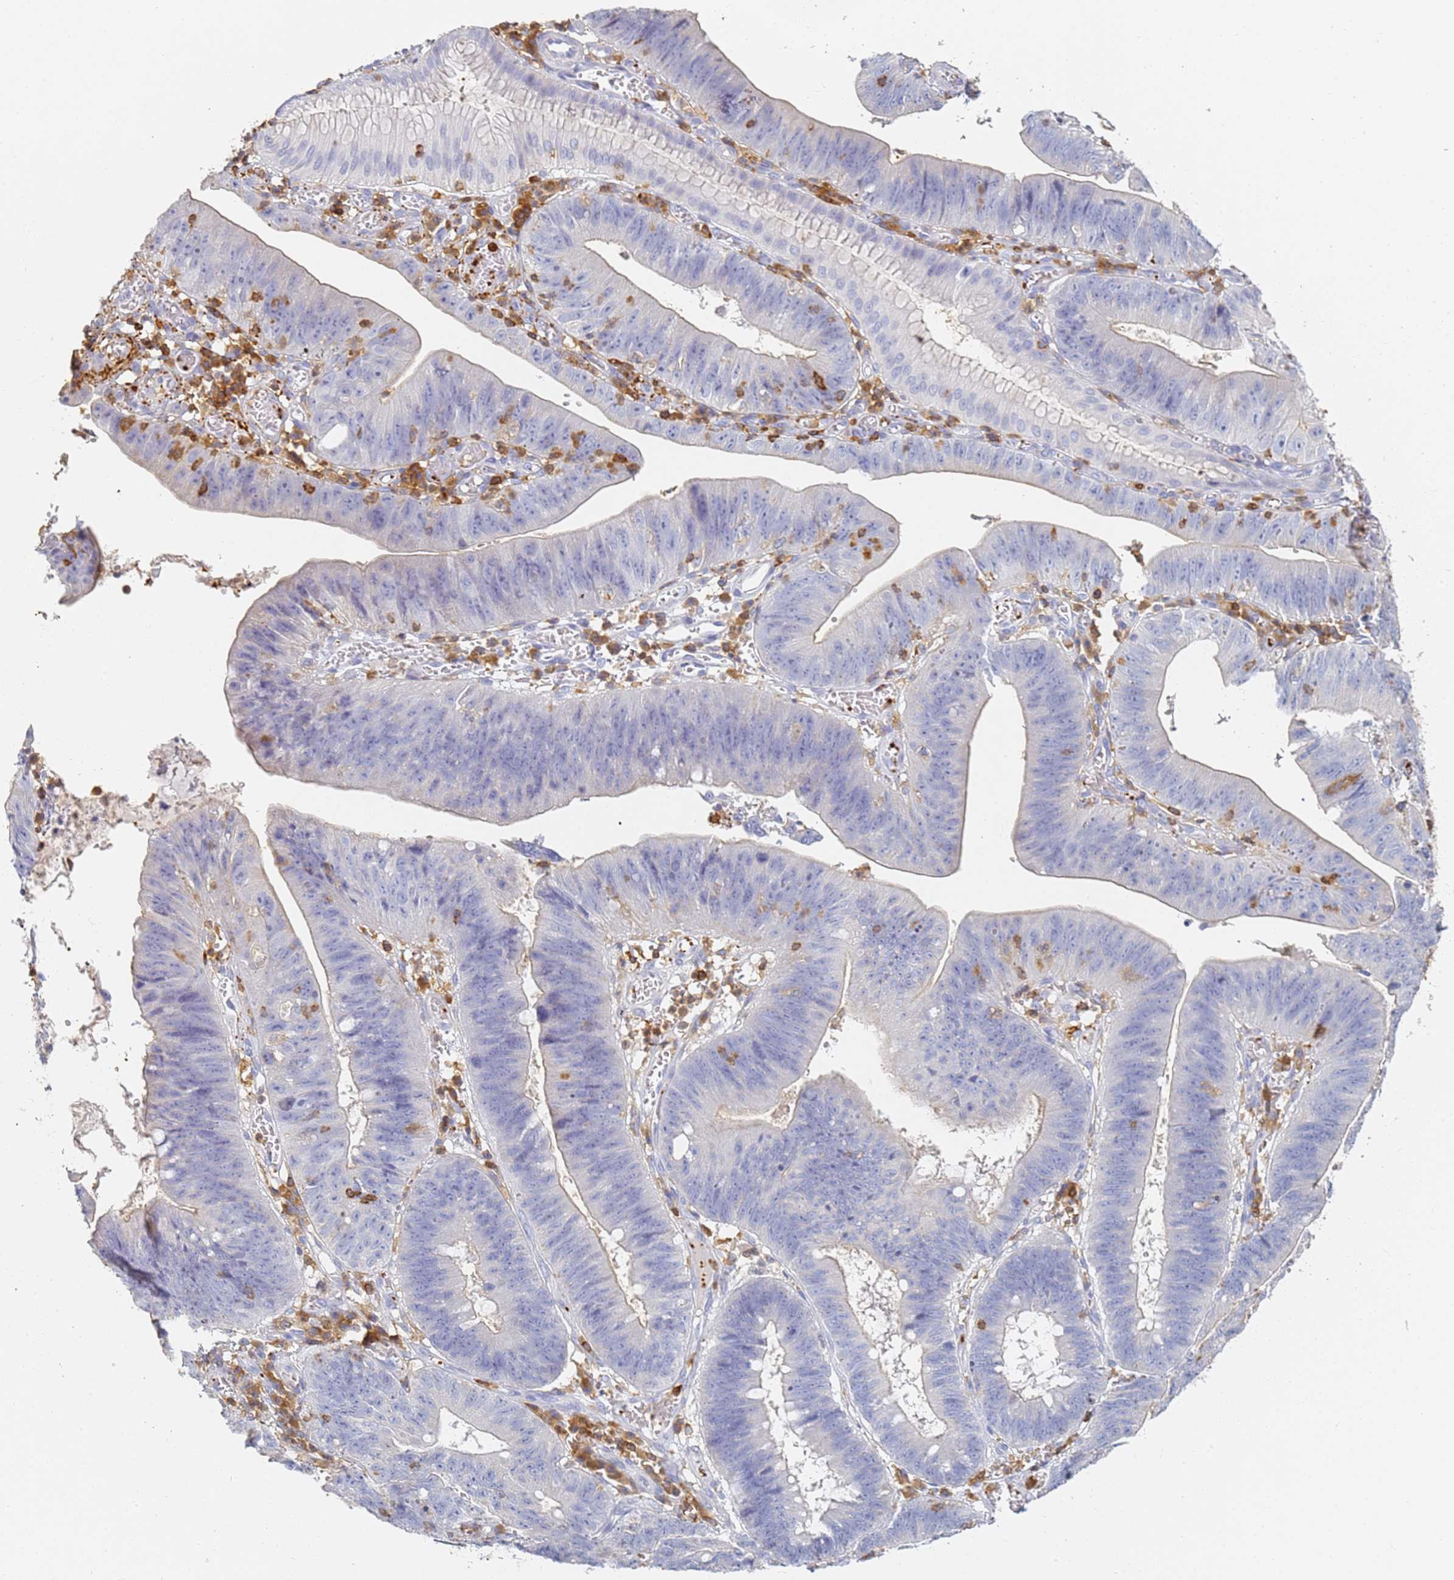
{"staining": {"intensity": "negative", "quantity": "none", "location": "none"}, "tissue": "stomach cancer", "cell_type": "Tumor cells", "image_type": "cancer", "snomed": [{"axis": "morphology", "description": "Adenocarcinoma, NOS"}, {"axis": "topography", "description": "Stomach"}], "caption": "Stomach adenocarcinoma was stained to show a protein in brown. There is no significant expression in tumor cells. (DAB IHC with hematoxylin counter stain).", "gene": "BIN2", "patient": {"sex": "male", "age": 59}}